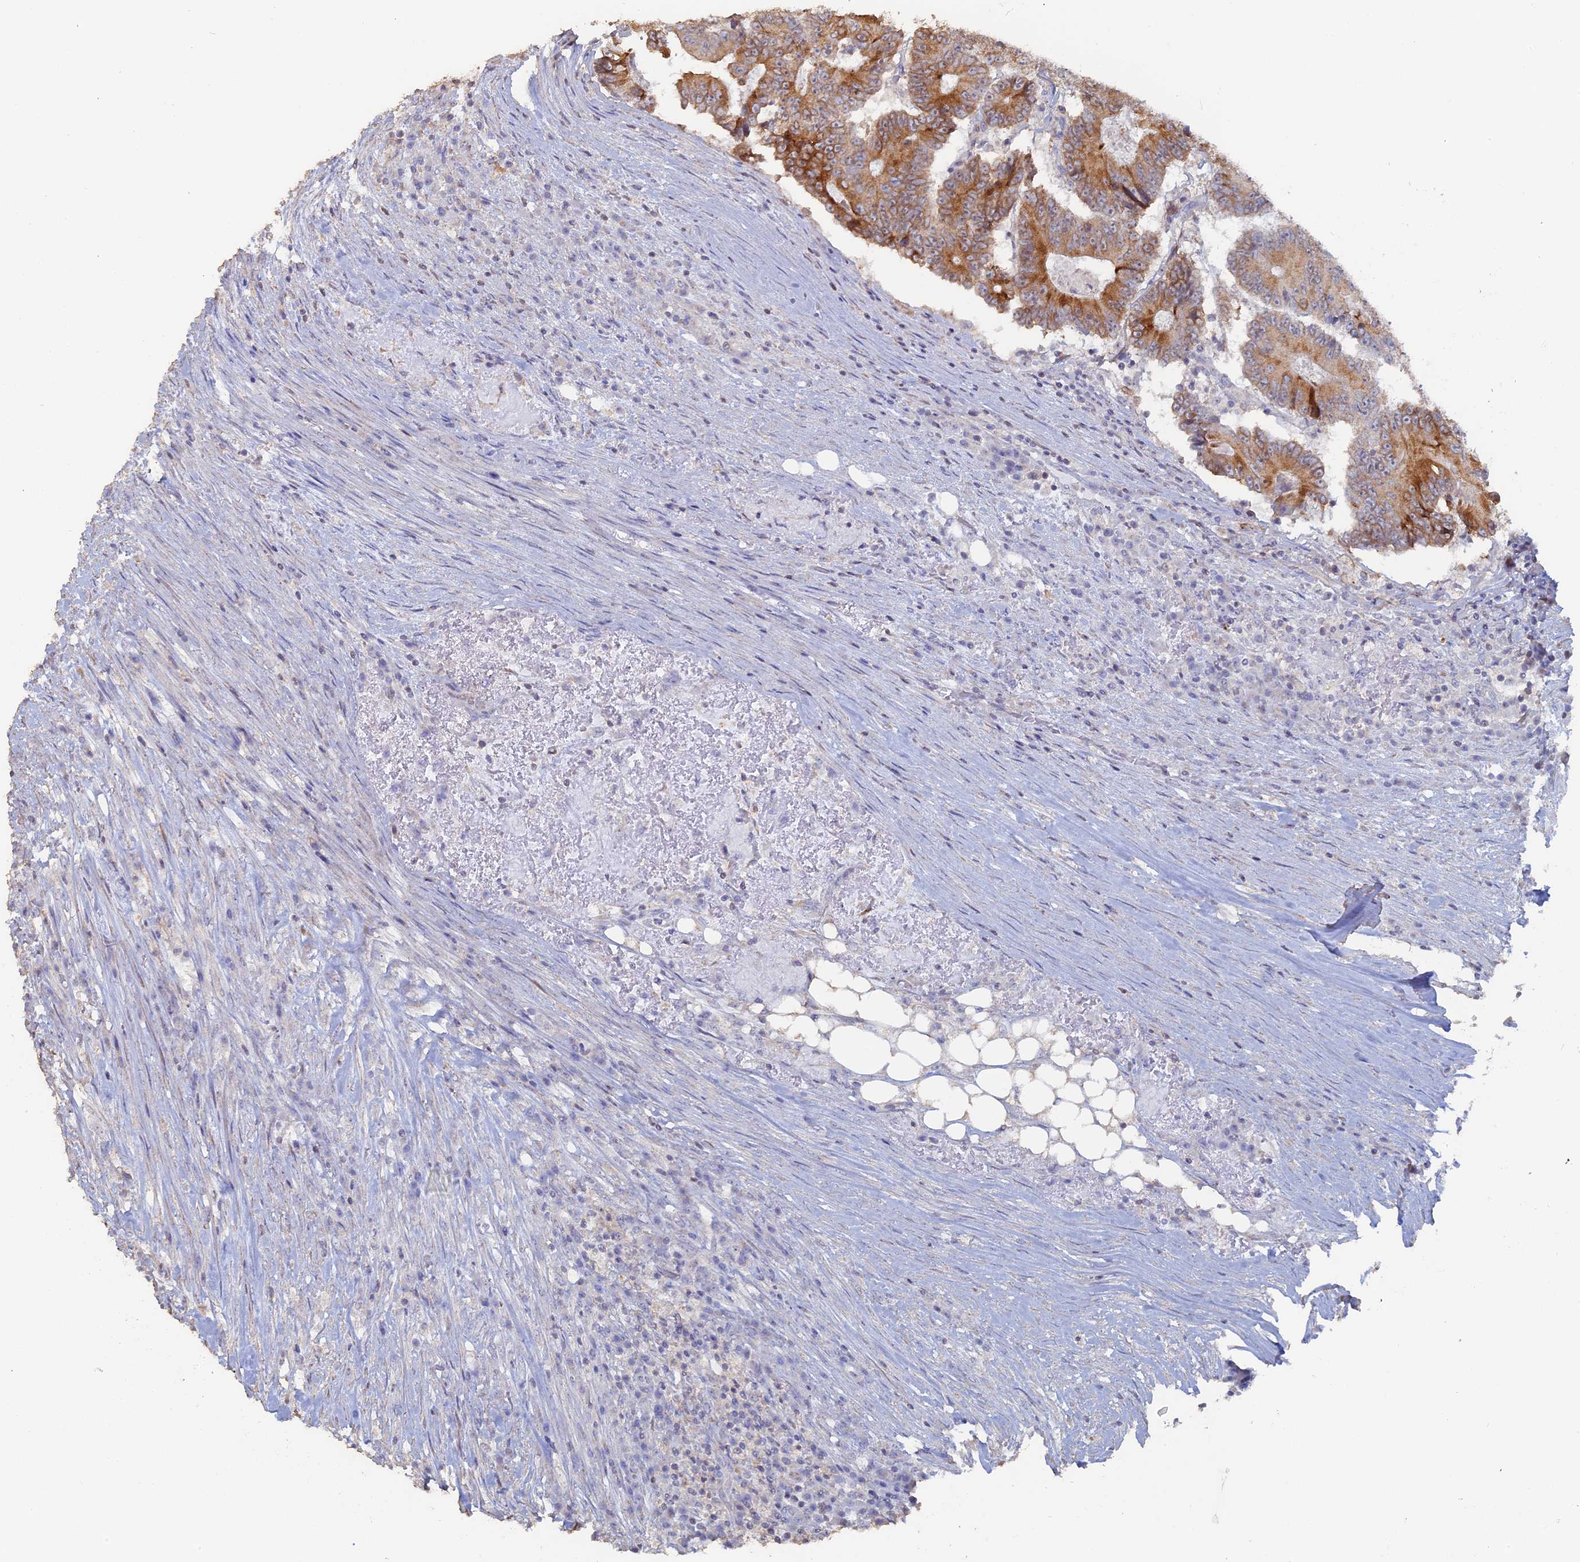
{"staining": {"intensity": "moderate", "quantity": ">75%", "location": "cytoplasmic/membranous"}, "tissue": "colorectal cancer", "cell_type": "Tumor cells", "image_type": "cancer", "snomed": [{"axis": "morphology", "description": "Adenocarcinoma, NOS"}, {"axis": "topography", "description": "Colon"}], "caption": "The image demonstrates staining of adenocarcinoma (colorectal), revealing moderate cytoplasmic/membranous protein positivity (brown color) within tumor cells.", "gene": "SEMG2", "patient": {"sex": "male", "age": 83}}